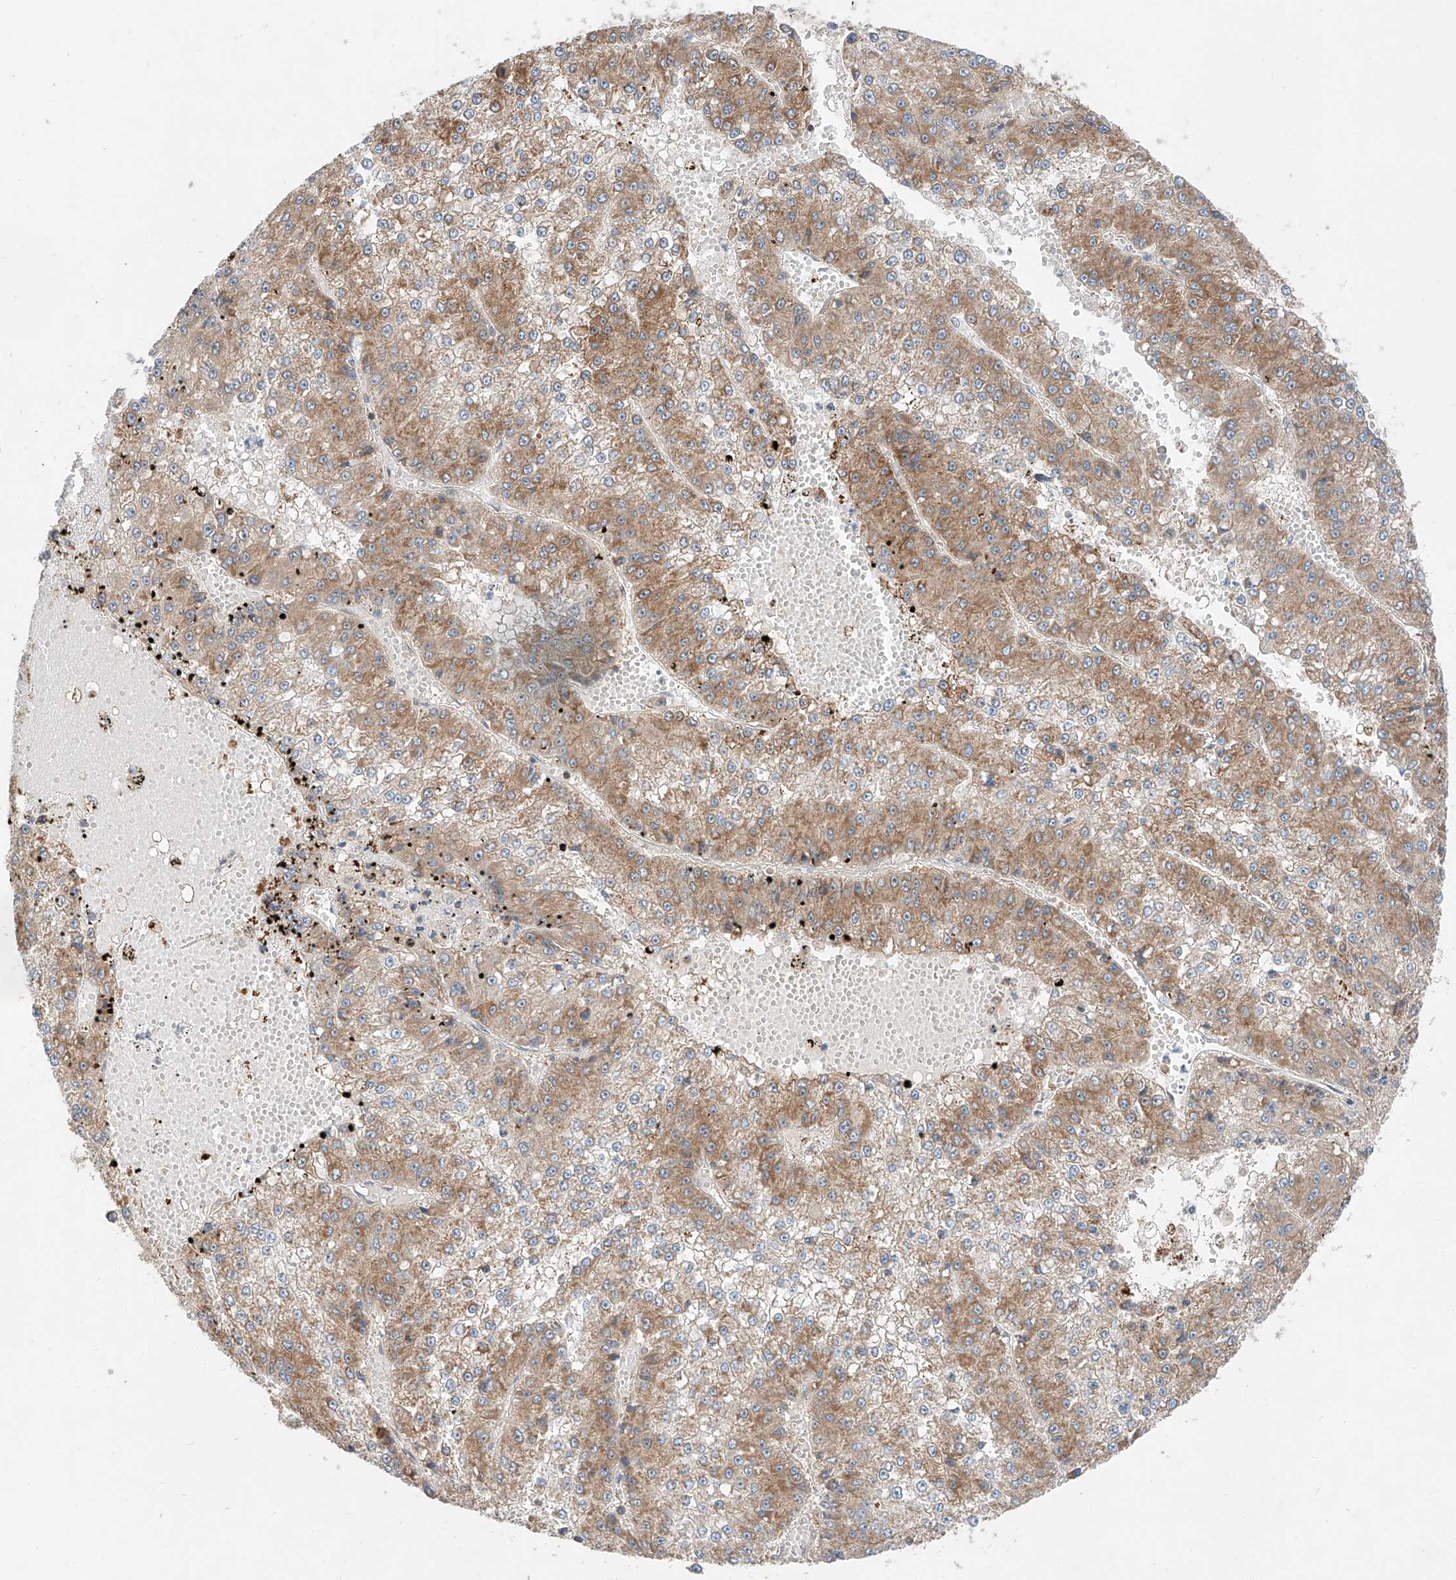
{"staining": {"intensity": "moderate", "quantity": ">75%", "location": "cytoplasmic/membranous"}, "tissue": "liver cancer", "cell_type": "Tumor cells", "image_type": "cancer", "snomed": [{"axis": "morphology", "description": "Carcinoma, Hepatocellular, NOS"}, {"axis": "topography", "description": "Liver"}], "caption": "Hepatocellular carcinoma (liver) stained with a protein marker demonstrates moderate staining in tumor cells.", "gene": "RUSC1", "patient": {"sex": "female", "age": 73}}